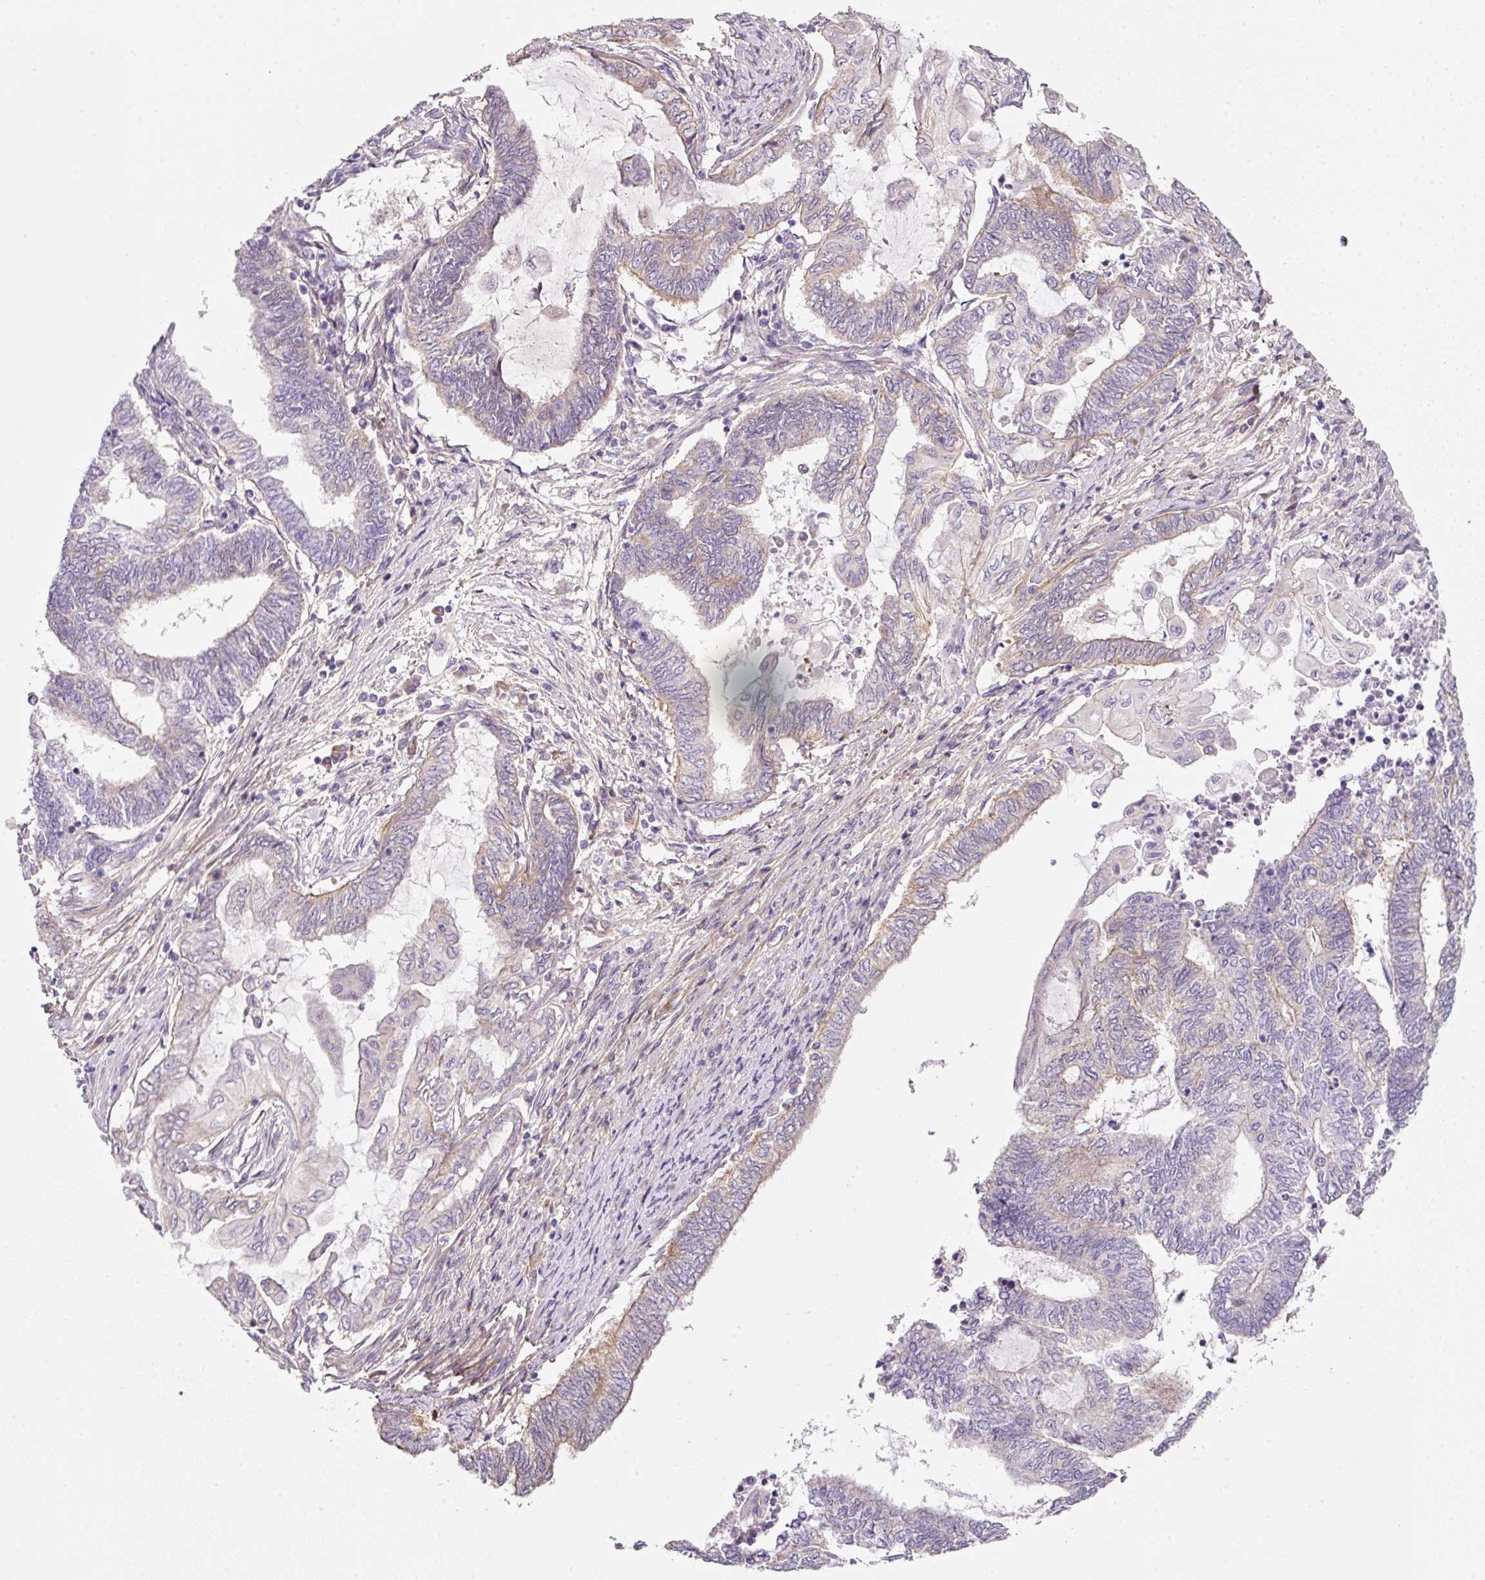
{"staining": {"intensity": "negative", "quantity": "none", "location": "none"}, "tissue": "endometrial cancer", "cell_type": "Tumor cells", "image_type": "cancer", "snomed": [{"axis": "morphology", "description": "Adenocarcinoma, NOS"}, {"axis": "topography", "description": "Uterus"}, {"axis": "topography", "description": "Endometrium"}], "caption": "DAB (3,3'-diaminobenzidine) immunohistochemical staining of human endometrial cancer exhibits no significant staining in tumor cells.", "gene": "SOS2", "patient": {"sex": "female", "age": 70}}